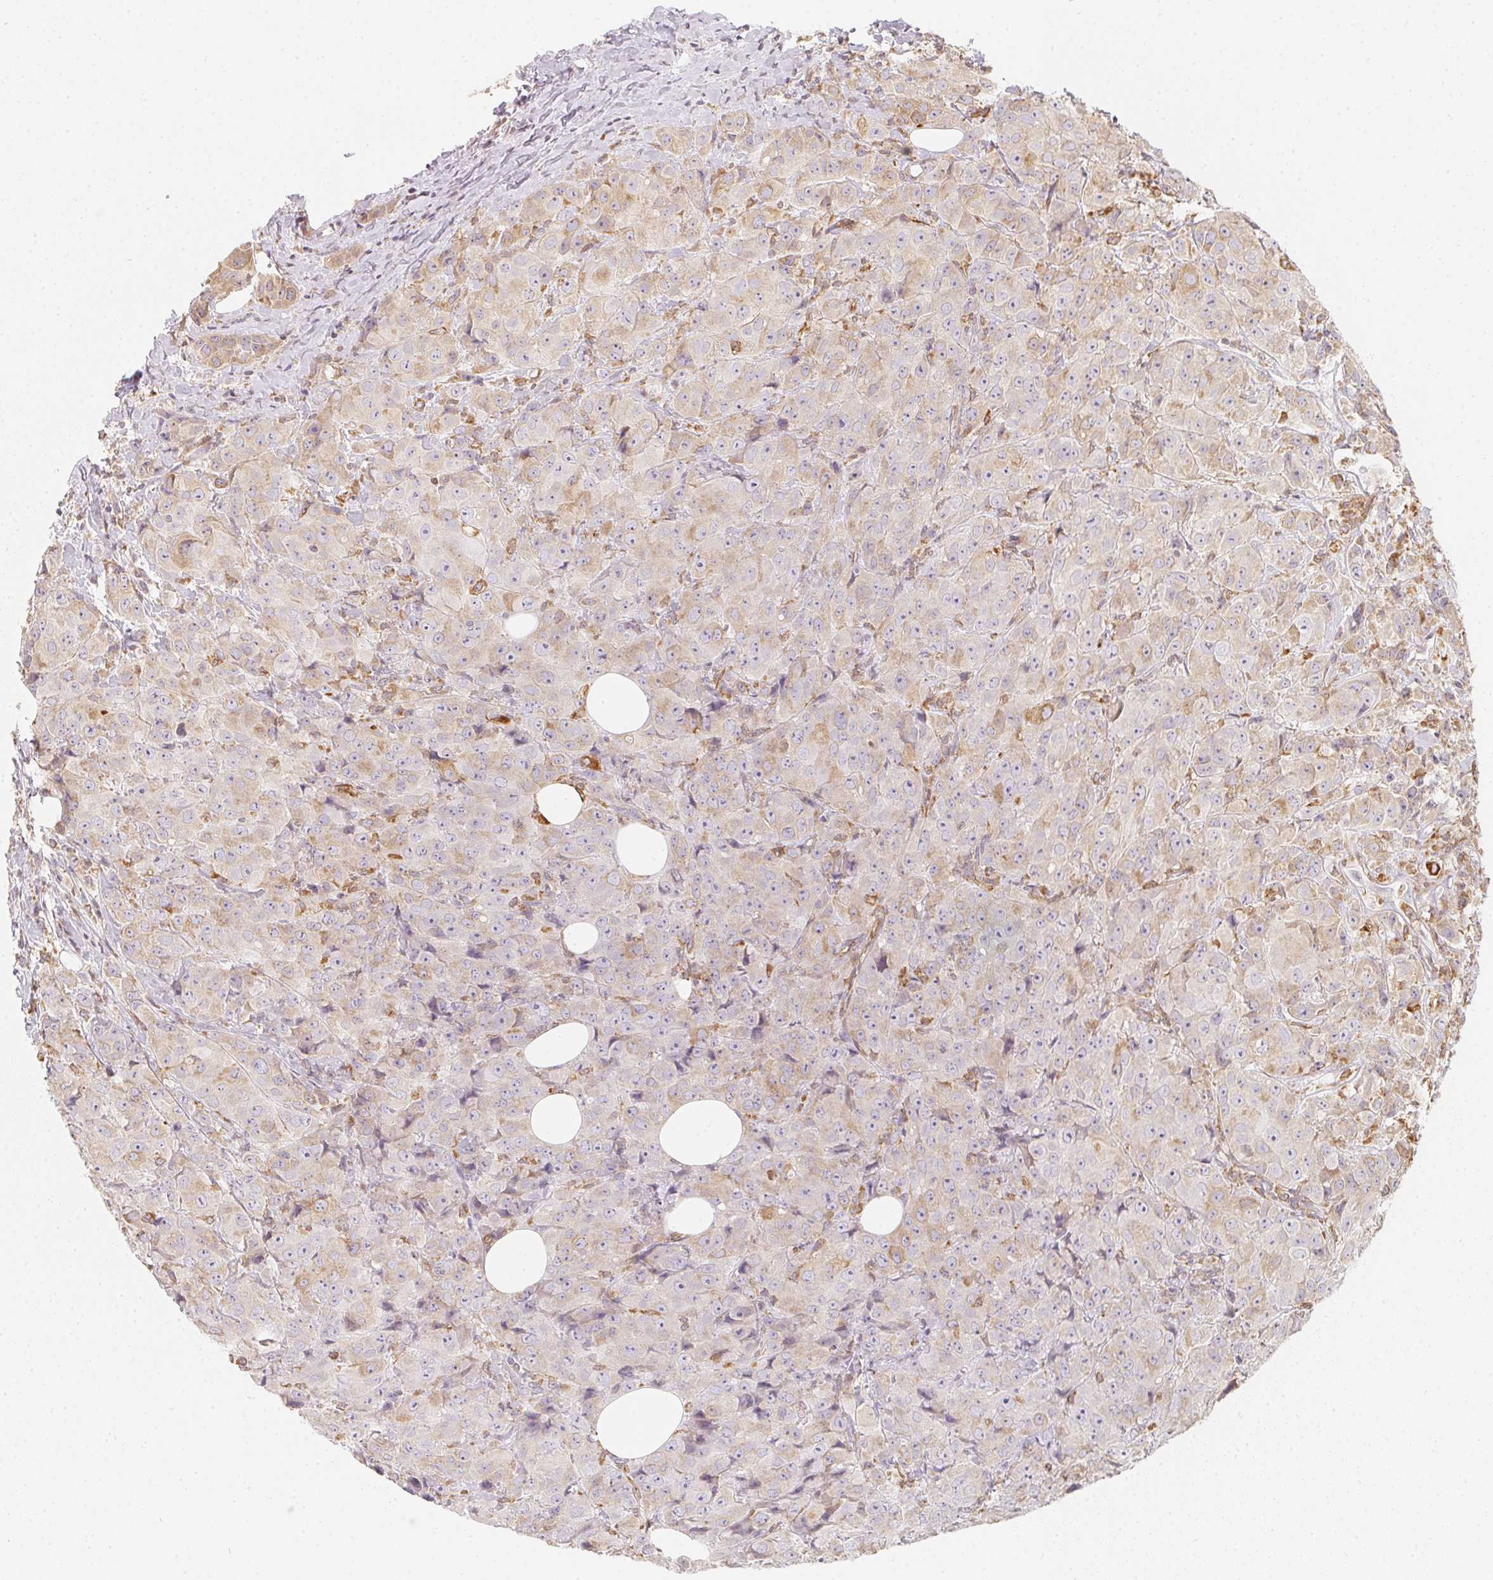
{"staining": {"intensity": "weak", "quantity": "25%-75%", "location": "cytoplasmic/membranous"}, "tissue": "breast cancer", "cell_type": "Tumor cells", "image_type": "cancer", "snomed": [{"axis": "morphology", "description": "Normal tissue, NOS"}, {"axis": "morphology", "description": "Duct carcinoma"}, {"axis": "topography", "description": "Breast"}], "caption": "Immunohistochemistry (IHC) photomicrograph of human breast cancer stained for a protein (brown), which demonstrates low levels of weak cytoplasmic/membranous positivity in approximately 25%-75% of tumor cells.", "gene": "SOAT1", "patient": {"sex": "female", "age": 43}}